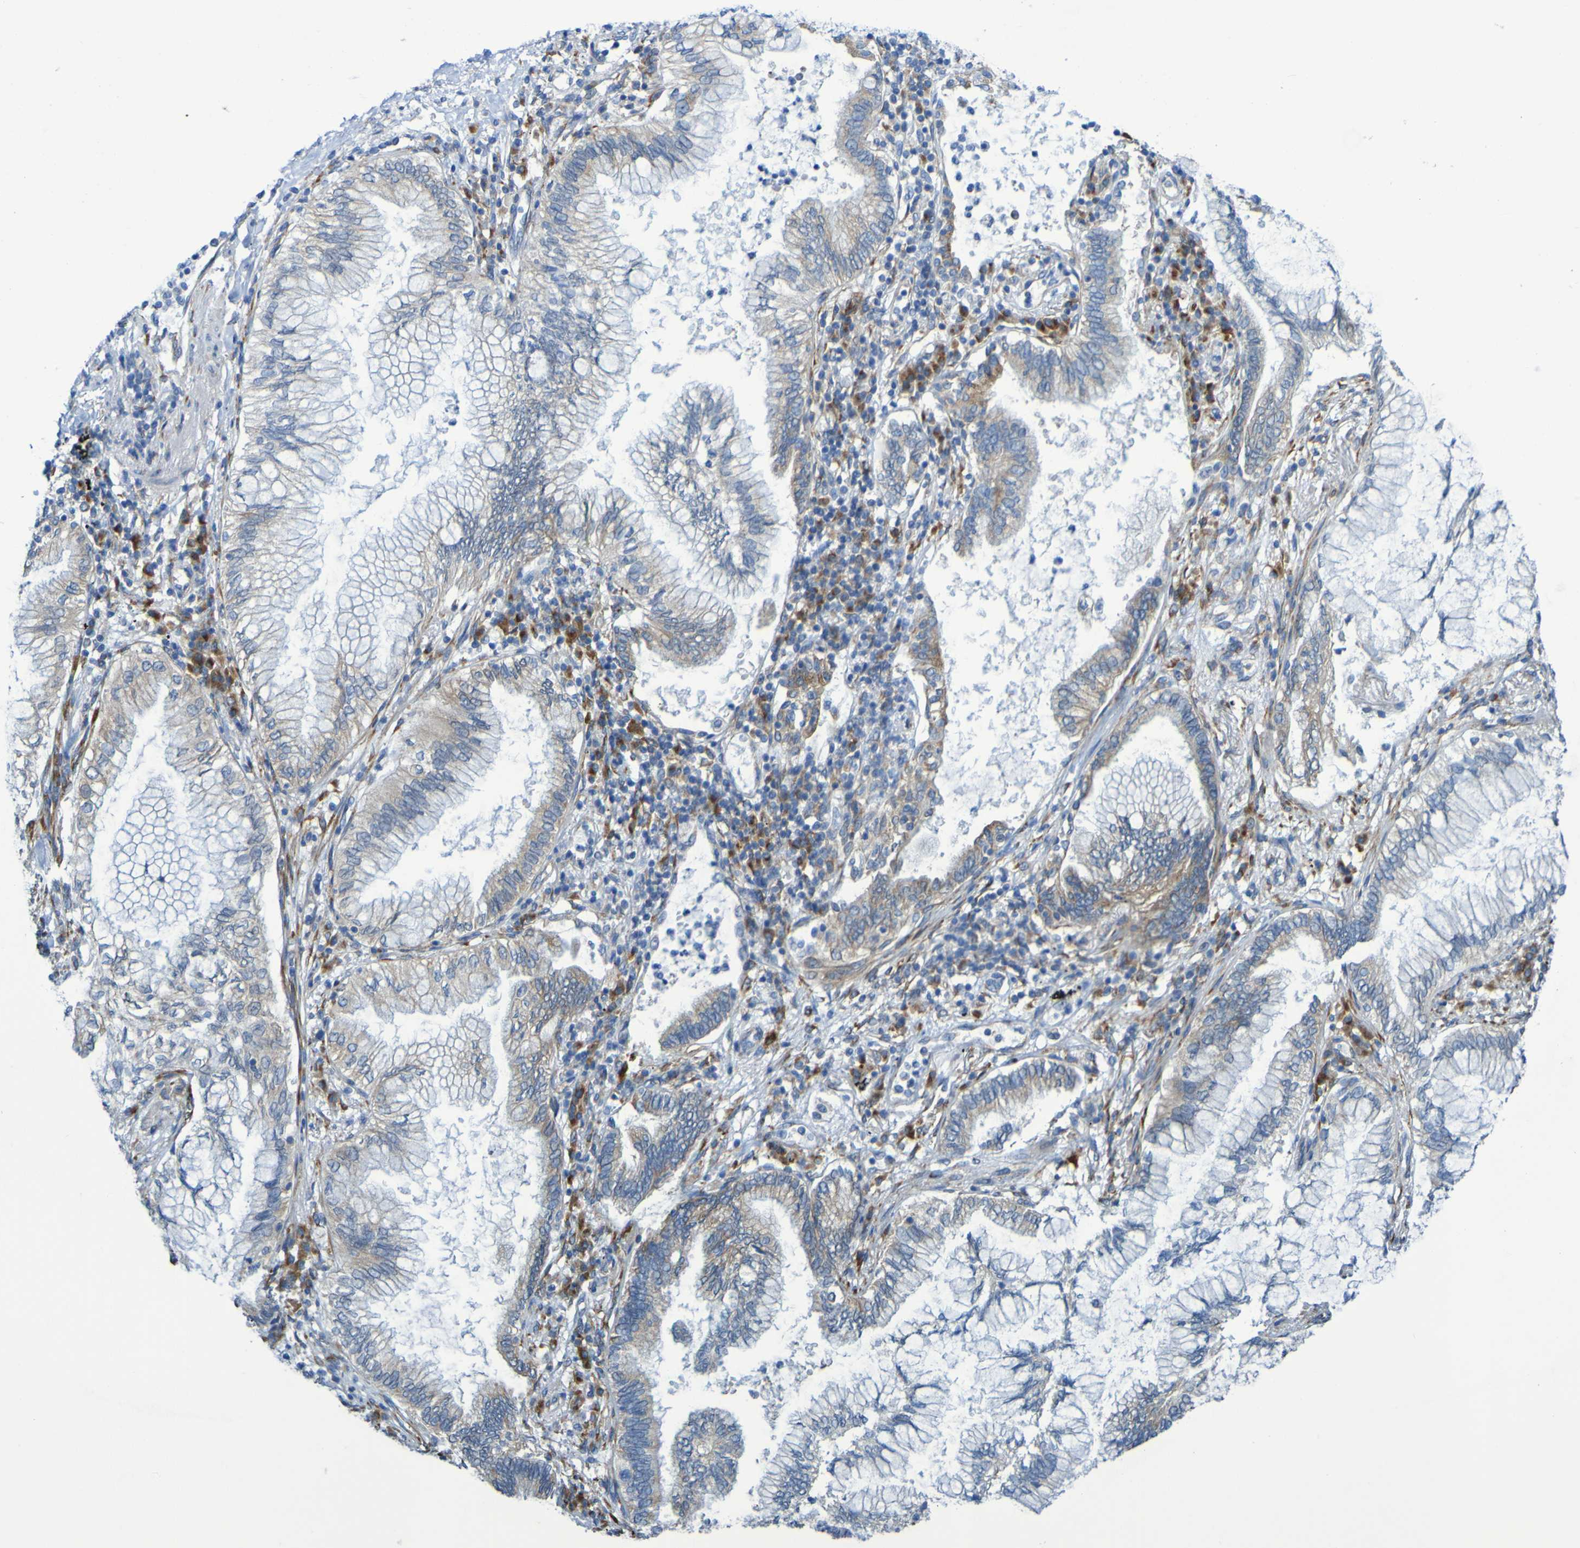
{"staining": {"intensity": "negative", "quantity": "none", "location": "none"}, "tissue": "lung cancer", "cell_type": "Tumor cells", "image_type": "cancer", "snomed": [{"axis": "morphology", "description": "Normal tissue, NOS"}, {"axis": "morphology", "description": "Adenocarcinoma, NOS"}, {"axis": "topography", "description": "Bronchus"}, {"axis": "topography", "description": "Lung"}], "caption": "Lung cancer was stained to show a protein in brown. There is no significant positivity in tumor cells. (Stains: DAB immunohistochemistry (IHC) with hematoxylin counter stain, Microscopy: brightfield microscopy at high magnification).", "gene": "FKBP3", "patient": {"sex": "female", "age": 70}}